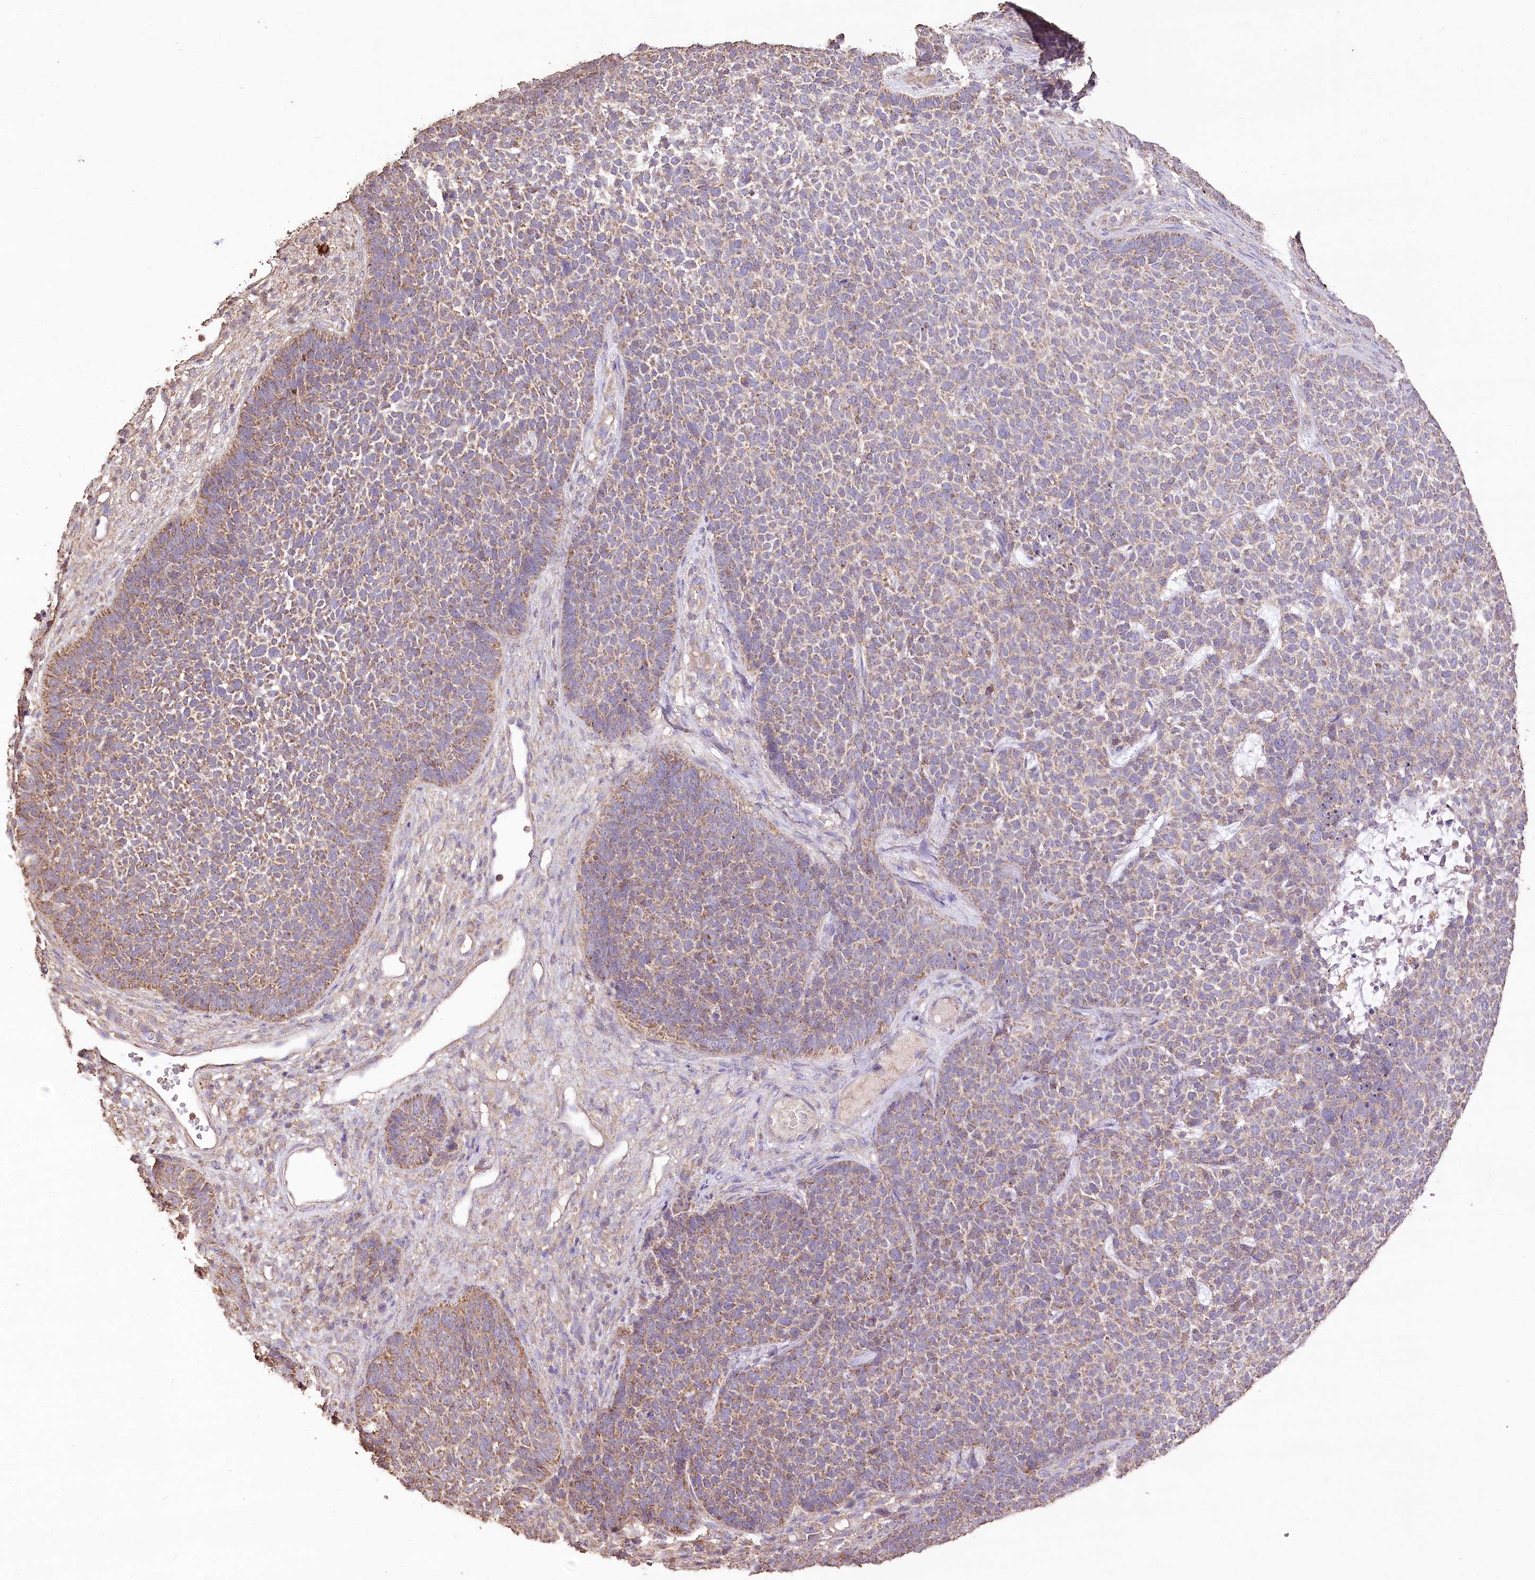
{"staining": {"intensity": "weak", "quantity": "25%-75%", "location": "cytoplasmic/membranous"}, "tissue": "skin cancer", "cell_type": "Tumor cells", "image_type": "cancer", "snomed": [{"axis": "morphology", "description": "Basal cell carcinoma"}, {"axis": "topography", "description": "Skin"}], "caption": "There is low levels of weak cytoplasmic/membranous staining in tumor cells of basal cell carcinoma (skin), as demonstrated by immunohistochemical staining (brown color).", "gene": "IREB2", "patient": {"sex": "female", "age": 84}}